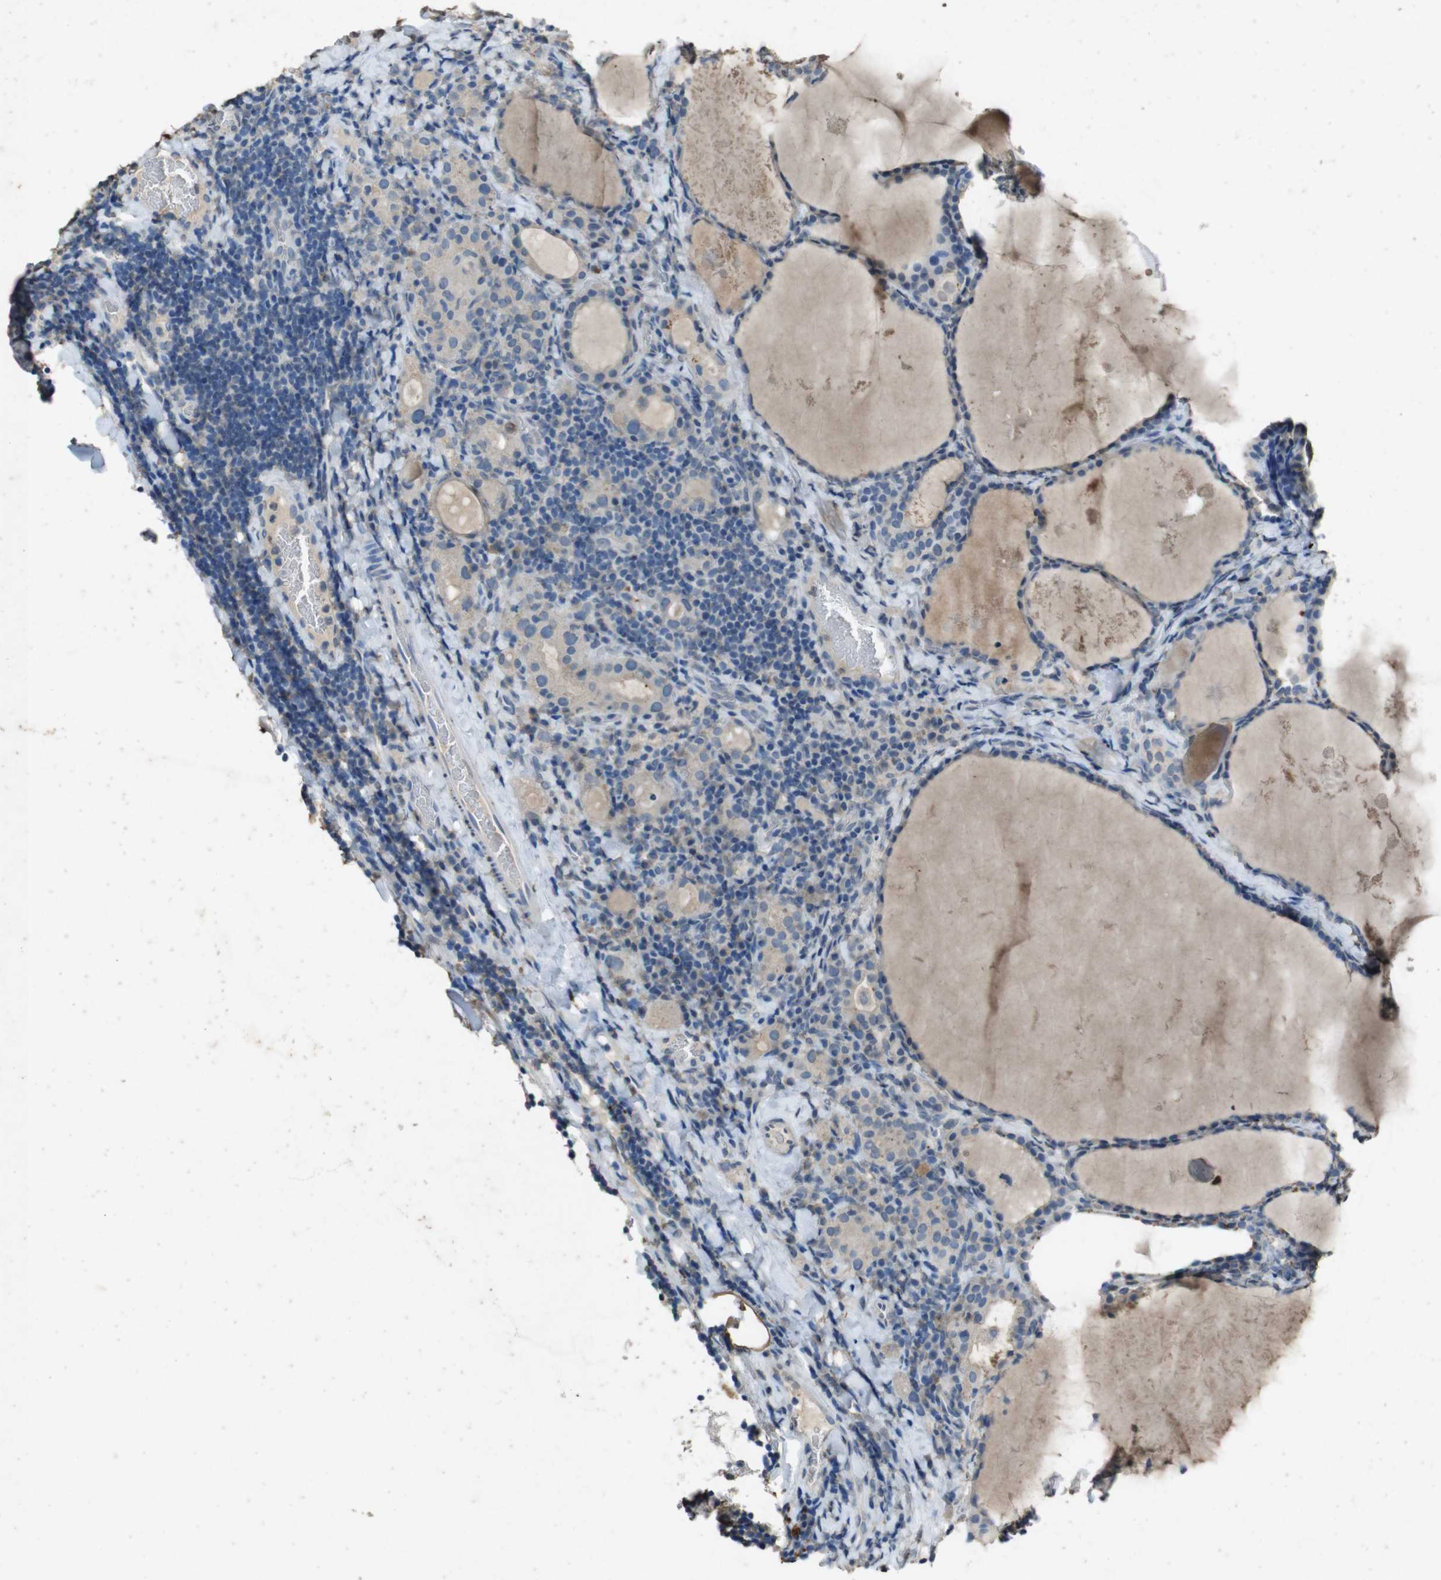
{"staining": {"intensity": "weak", "quantity": "25%-75%", "location": "cytoplasmic/membranous"}, "tissue": "thyroid cancer", "cell_type": "Tumor cells", "image_type": "cancer", "snomed": [{"axis": "morphology", "description": "Papillary adenocarcinoma, NOS"}, {"axis": "topography", "description": "Thyroid gland"}], "caption": "Thyroid cancer (papillary adenocarcinoma) tissue shows weak cytoplasmic/membranous staining in approximately 25%-75% of tumor cells, visualized by immunohistochemistry.", "gene": "STBD1", "patient": {"sex": "female", "age": 42}}